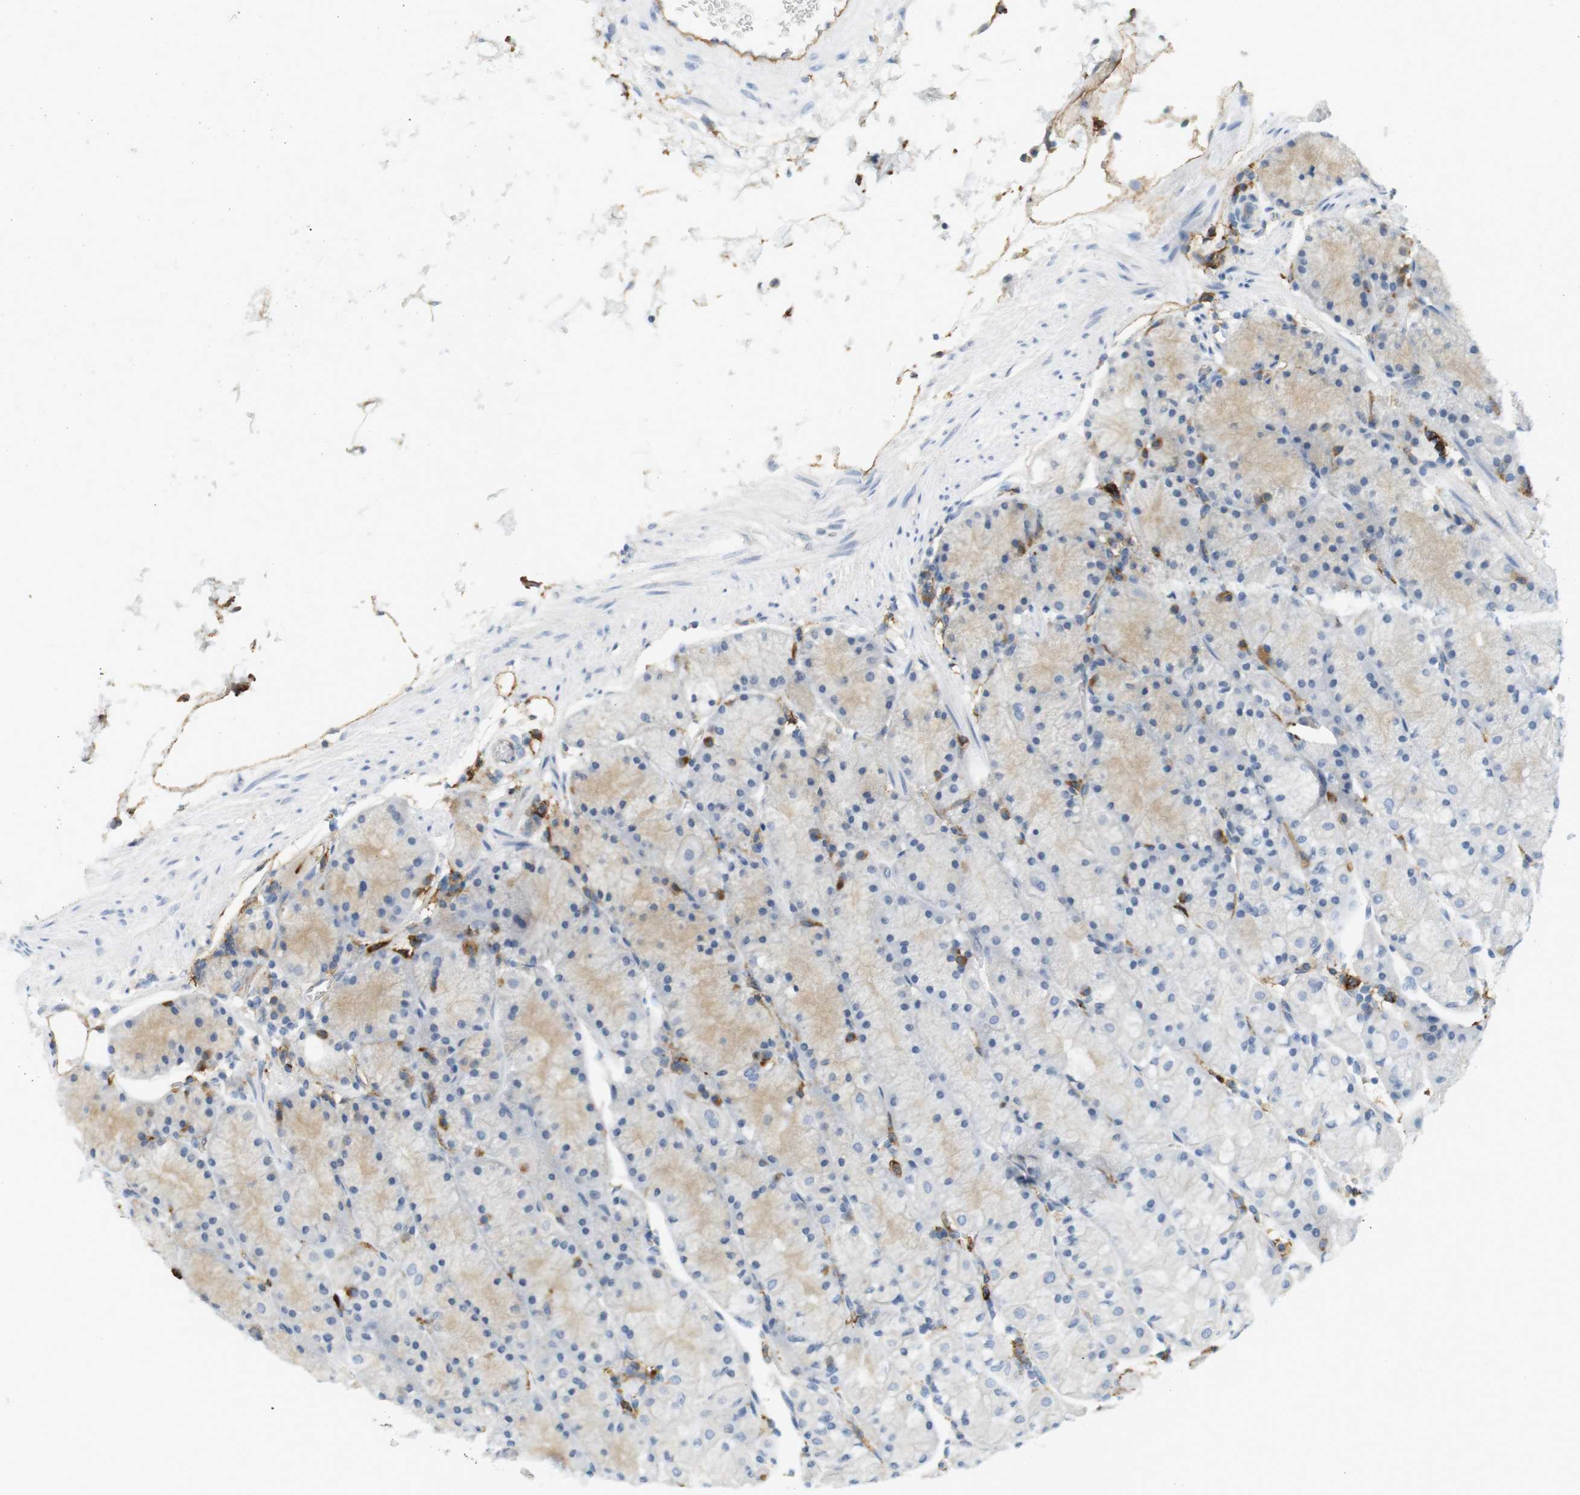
{"staining": {"intensity": "weak", "quantity": "<25%", "location": "cytoplasmic/membranous"}, "tissue": "stomach", "cell_type": "Glandular cells", "image_type": "normal", "snomed": [{"axis": "morphology", "description": "Normal tissue, NOS"}, {"axis": "topography", "description": "Stomach, upper"}, {"axis": "topography", "description": "Stomach"}], "caption": "Immunohistochemistry (IHC) of benign human stomach demonstrates no positivity in glandular cells. (Stains: DAB IHC with hematoxylin counter stain, Microscopy: brightfield microscopy at high magnification).", "gene": "SIRPA", "patient": {"sex": "male", "age": 76}}